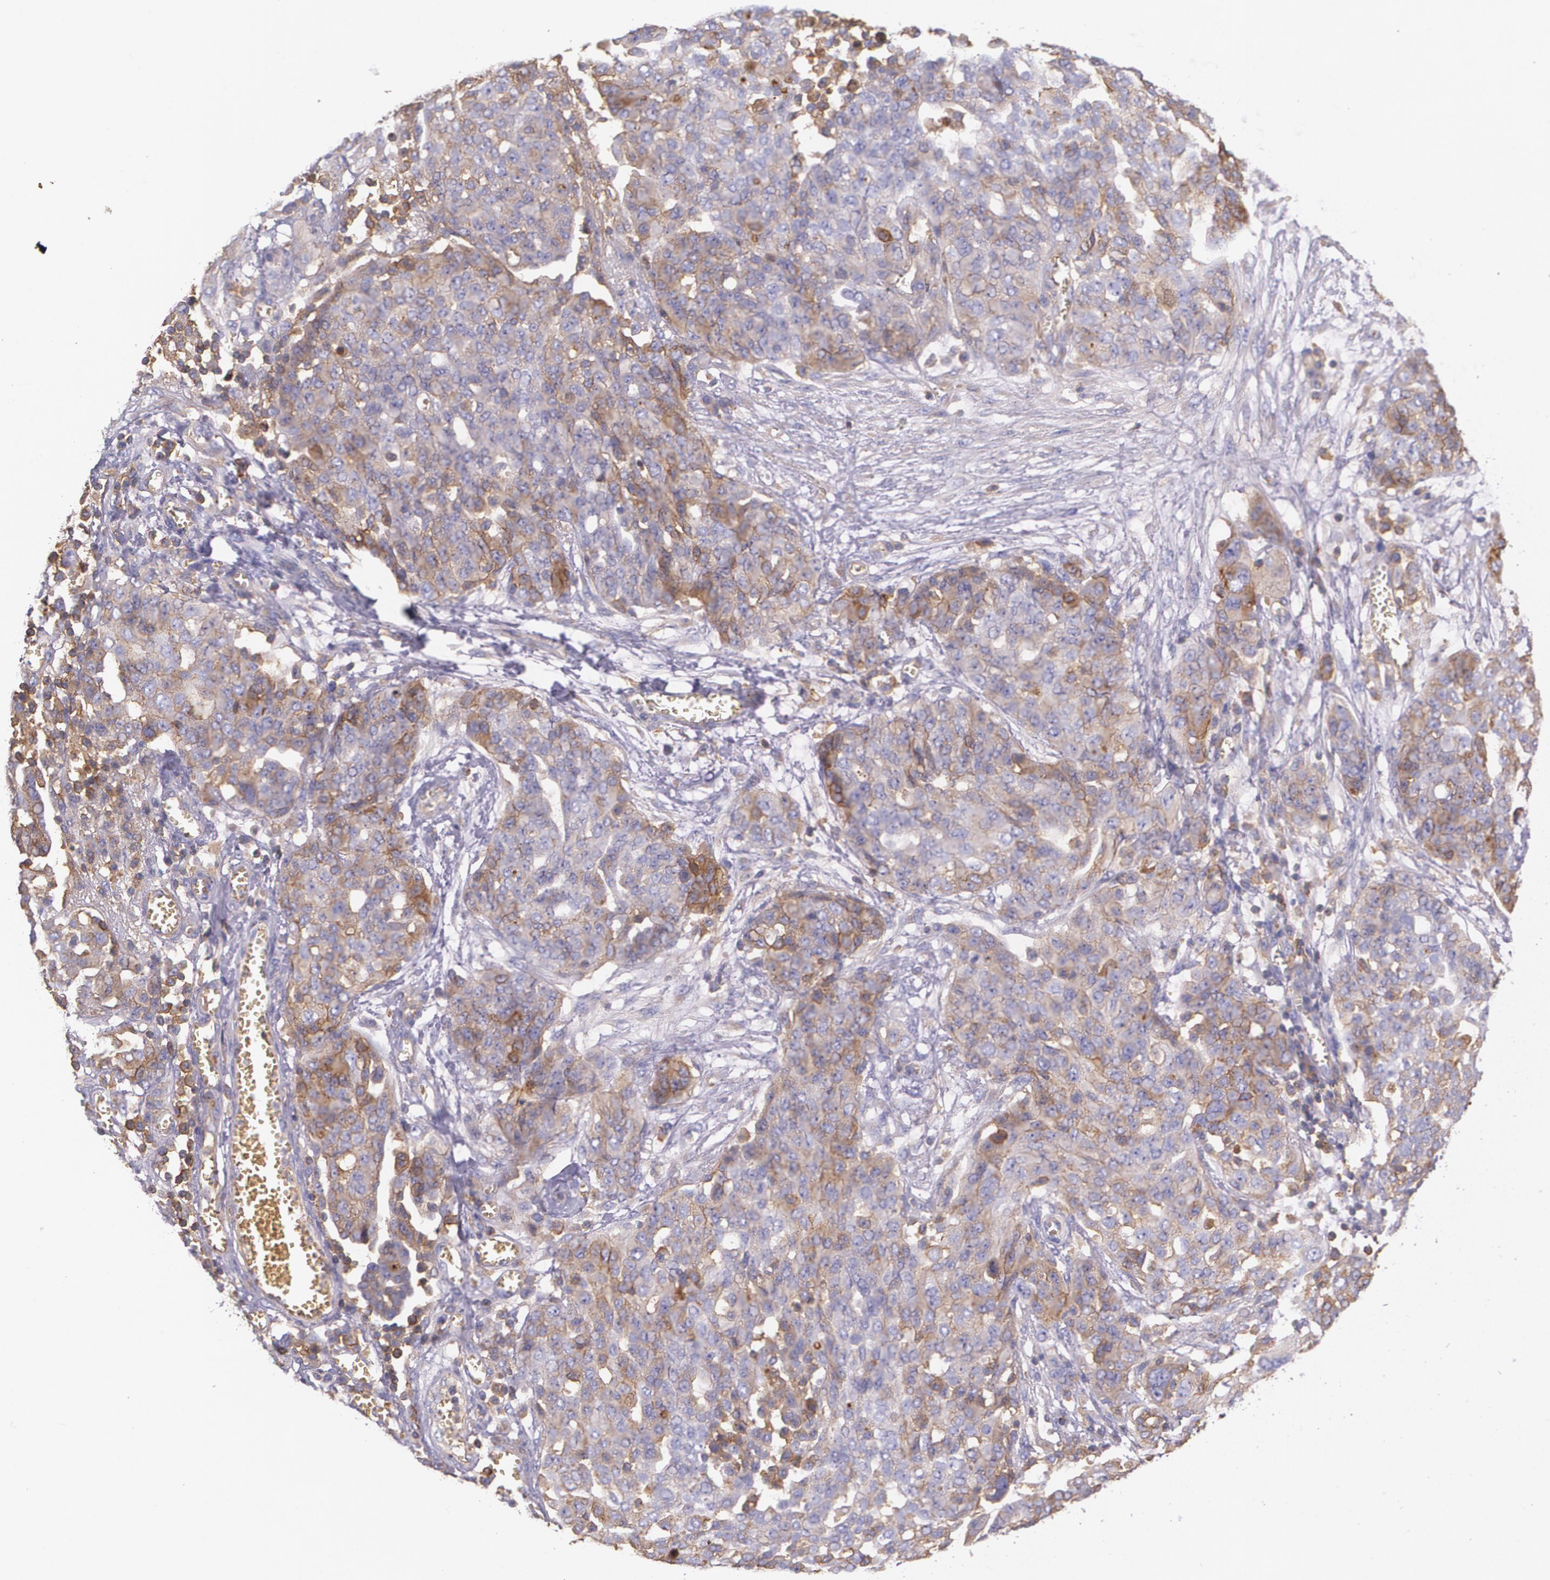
{"staining": {"intensity": "weak", "quantity": "25%-75%", "location": "cytoplasmic/membranous"}, "tissue": "ovarian cancer", "cell_type": "Tumor cells", "image_type": "cancer", "snomed": [{"axis": "morphology", "description": "Cystadenocarcinoma, serous, NOS"}, {"axis": "topography", "description": "Soft tissue"}, {"axis": "topography", "description": "Ovary"}], "caption": "Immunohistochemical staining of human ovarian serous cystadenocarcinoma exhibits weak cytoplasmic/membranous protein staining in about 25%-75% of tumor cells. (brown staining indicates protein expression, while blue staining denotes nuclei).", "gene": "B2M", "patient": {"sex": "female", "age": 57}}